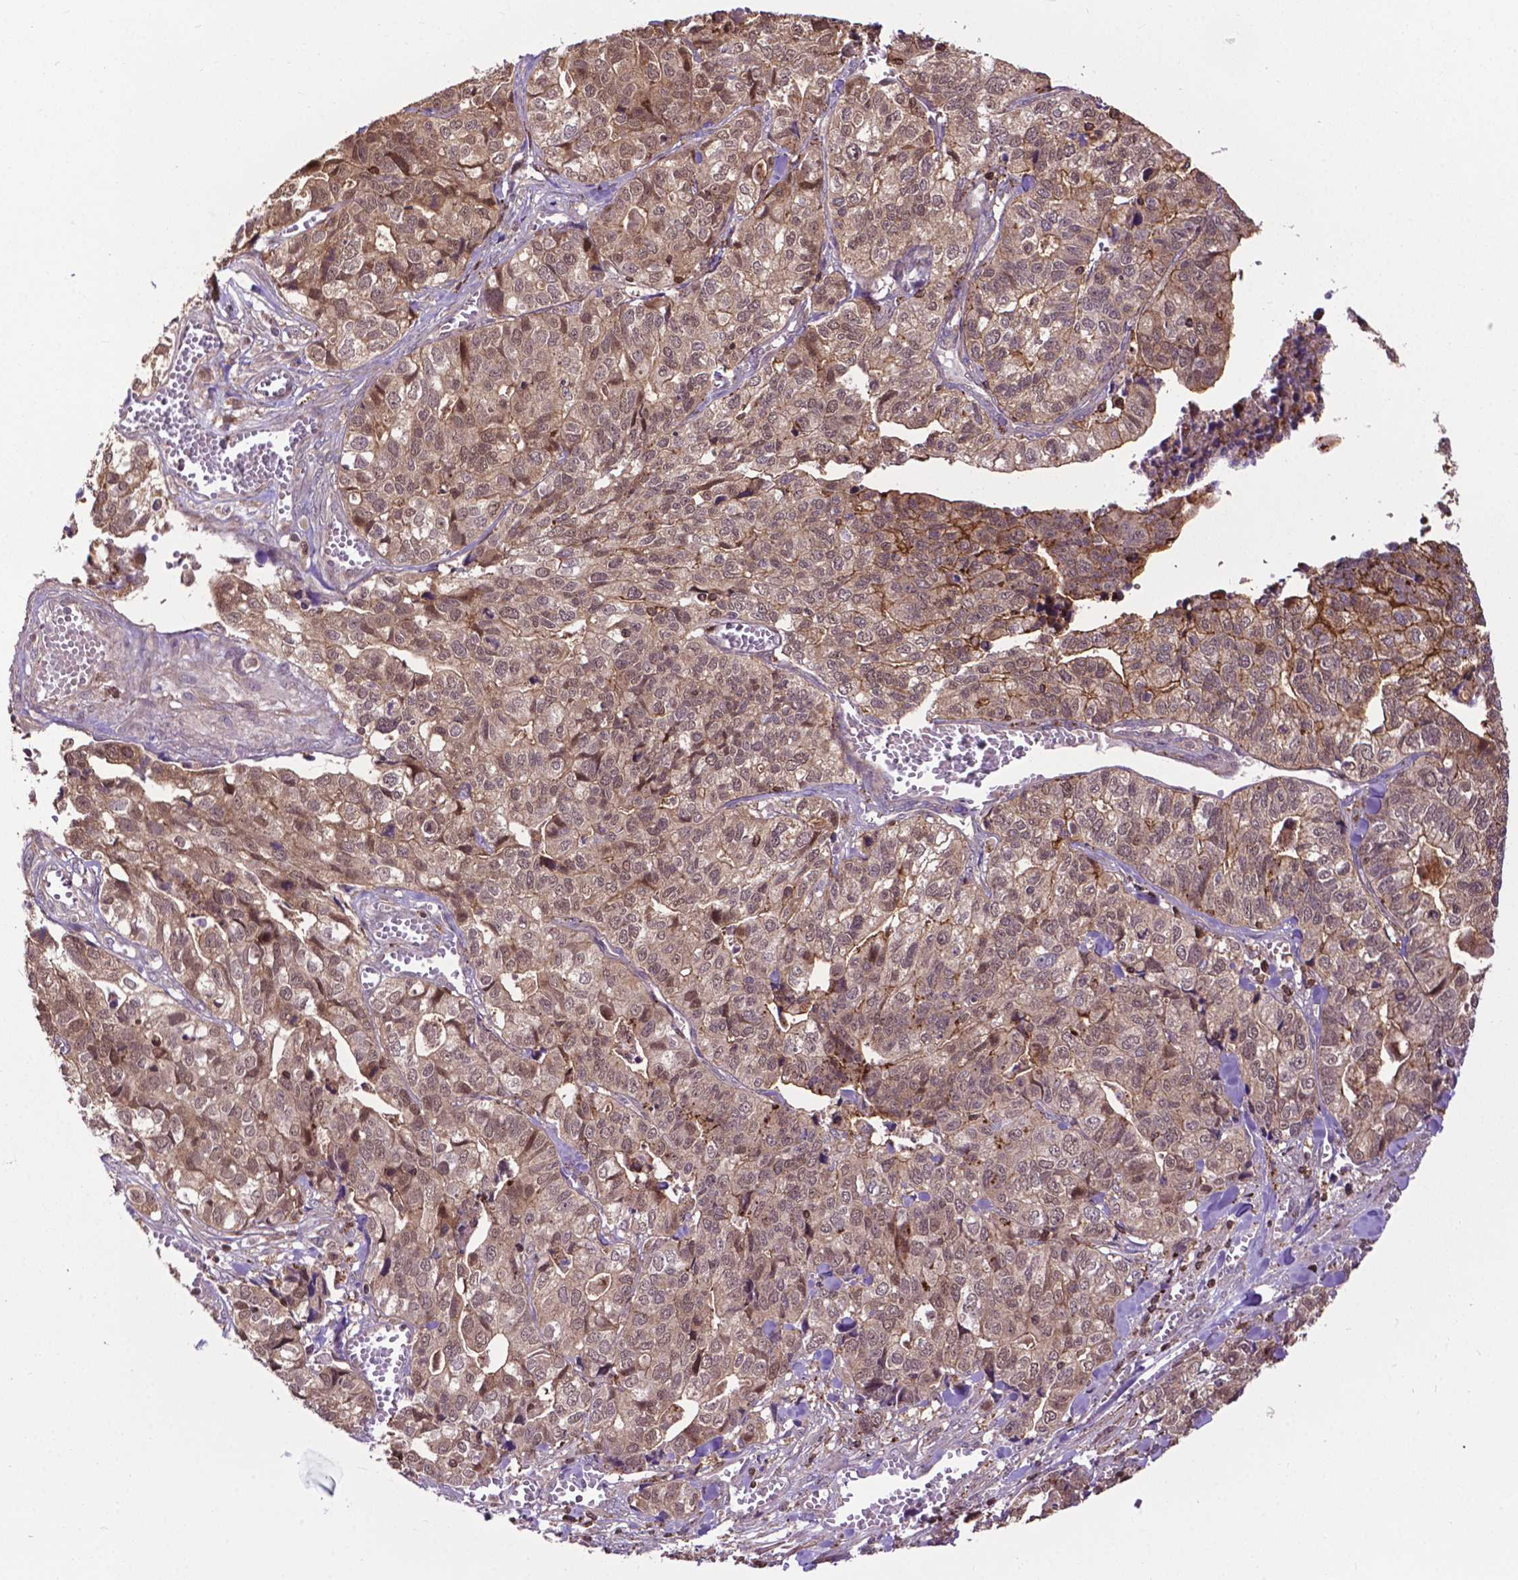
{"staining": {"intensity": "moderate", "quantity": ">75%", "location": "cytoplasmic/membranous"}, "tissue": "stomach cancer", "cell_type": "Tumor cells", "image_type": "cancer", "snomed": [{"axis": "morphology", "description": "Adenocarcinoma, NOS"}, {"axis": "topography", "description": "Stomach, upper"}], "caption": "Tumor cells show medium levels of moderate cytoplasmic/membranous positivity in approximately >75% of cells in stomach cancer (adenocarcinoma).", "gene": "CHMP4A", "patient": {"sex": "female", "age": 67}}